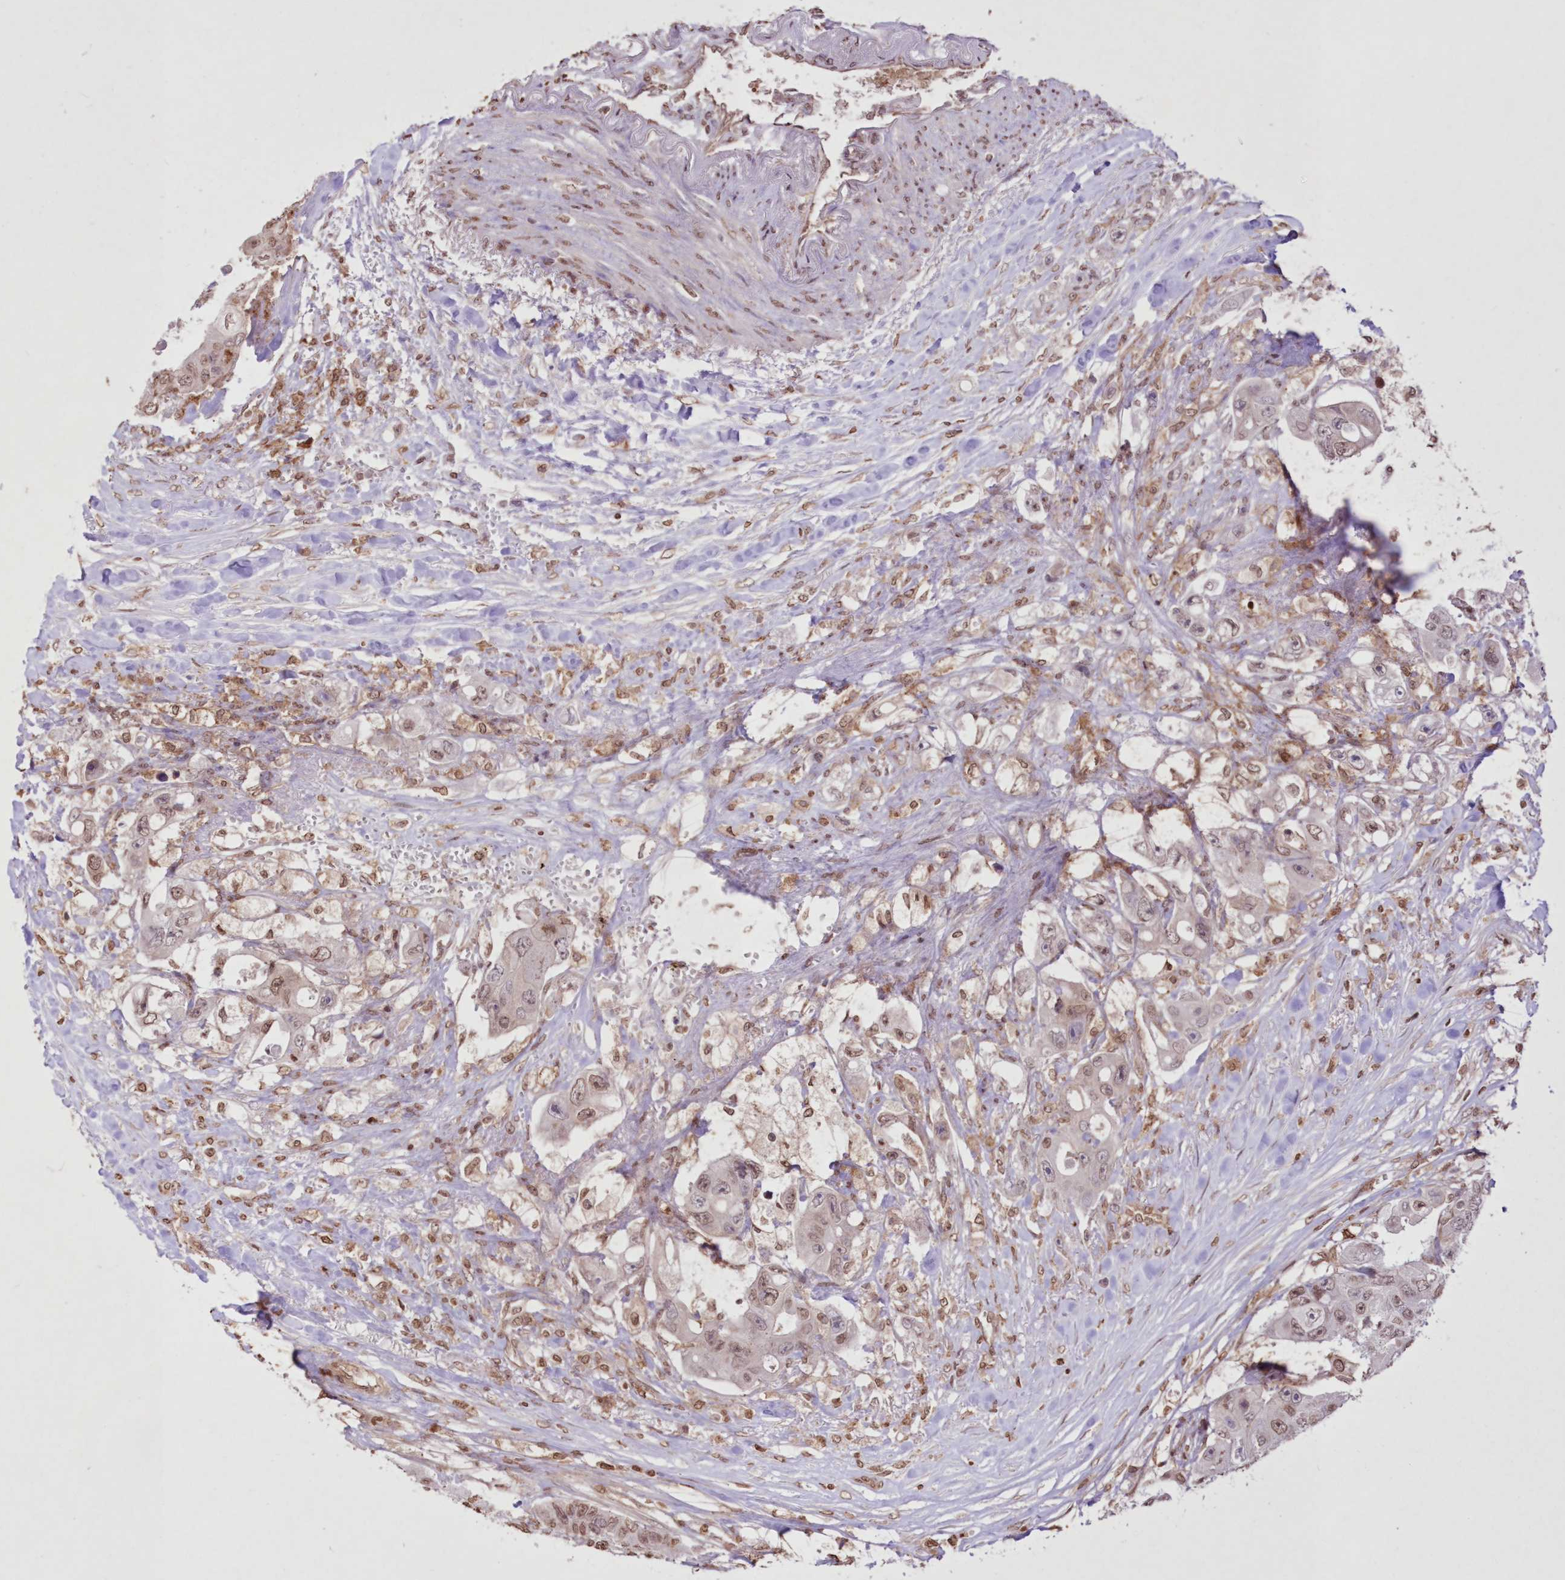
{"staining": {"intensity": "weak", "quantity": ">75%", "location": "nuclear"}, "tissue": "colorectal cancer", "cell_type": "Tumor cells", "image_type": "cancer", "snomed": [{"axis": "morphology", "description": "Adenocarcinoma, NOS"}, {"axis": "topography", "description": "Colon"}], "caption": "Human adenocarcinoma (colorectal) stained for a protein (brown) exhibits weak nuclear positive staining in approximately >75% of tumor cells.", "gene": "FCHO2", "patient": {"sex": "female", "age": 46}}